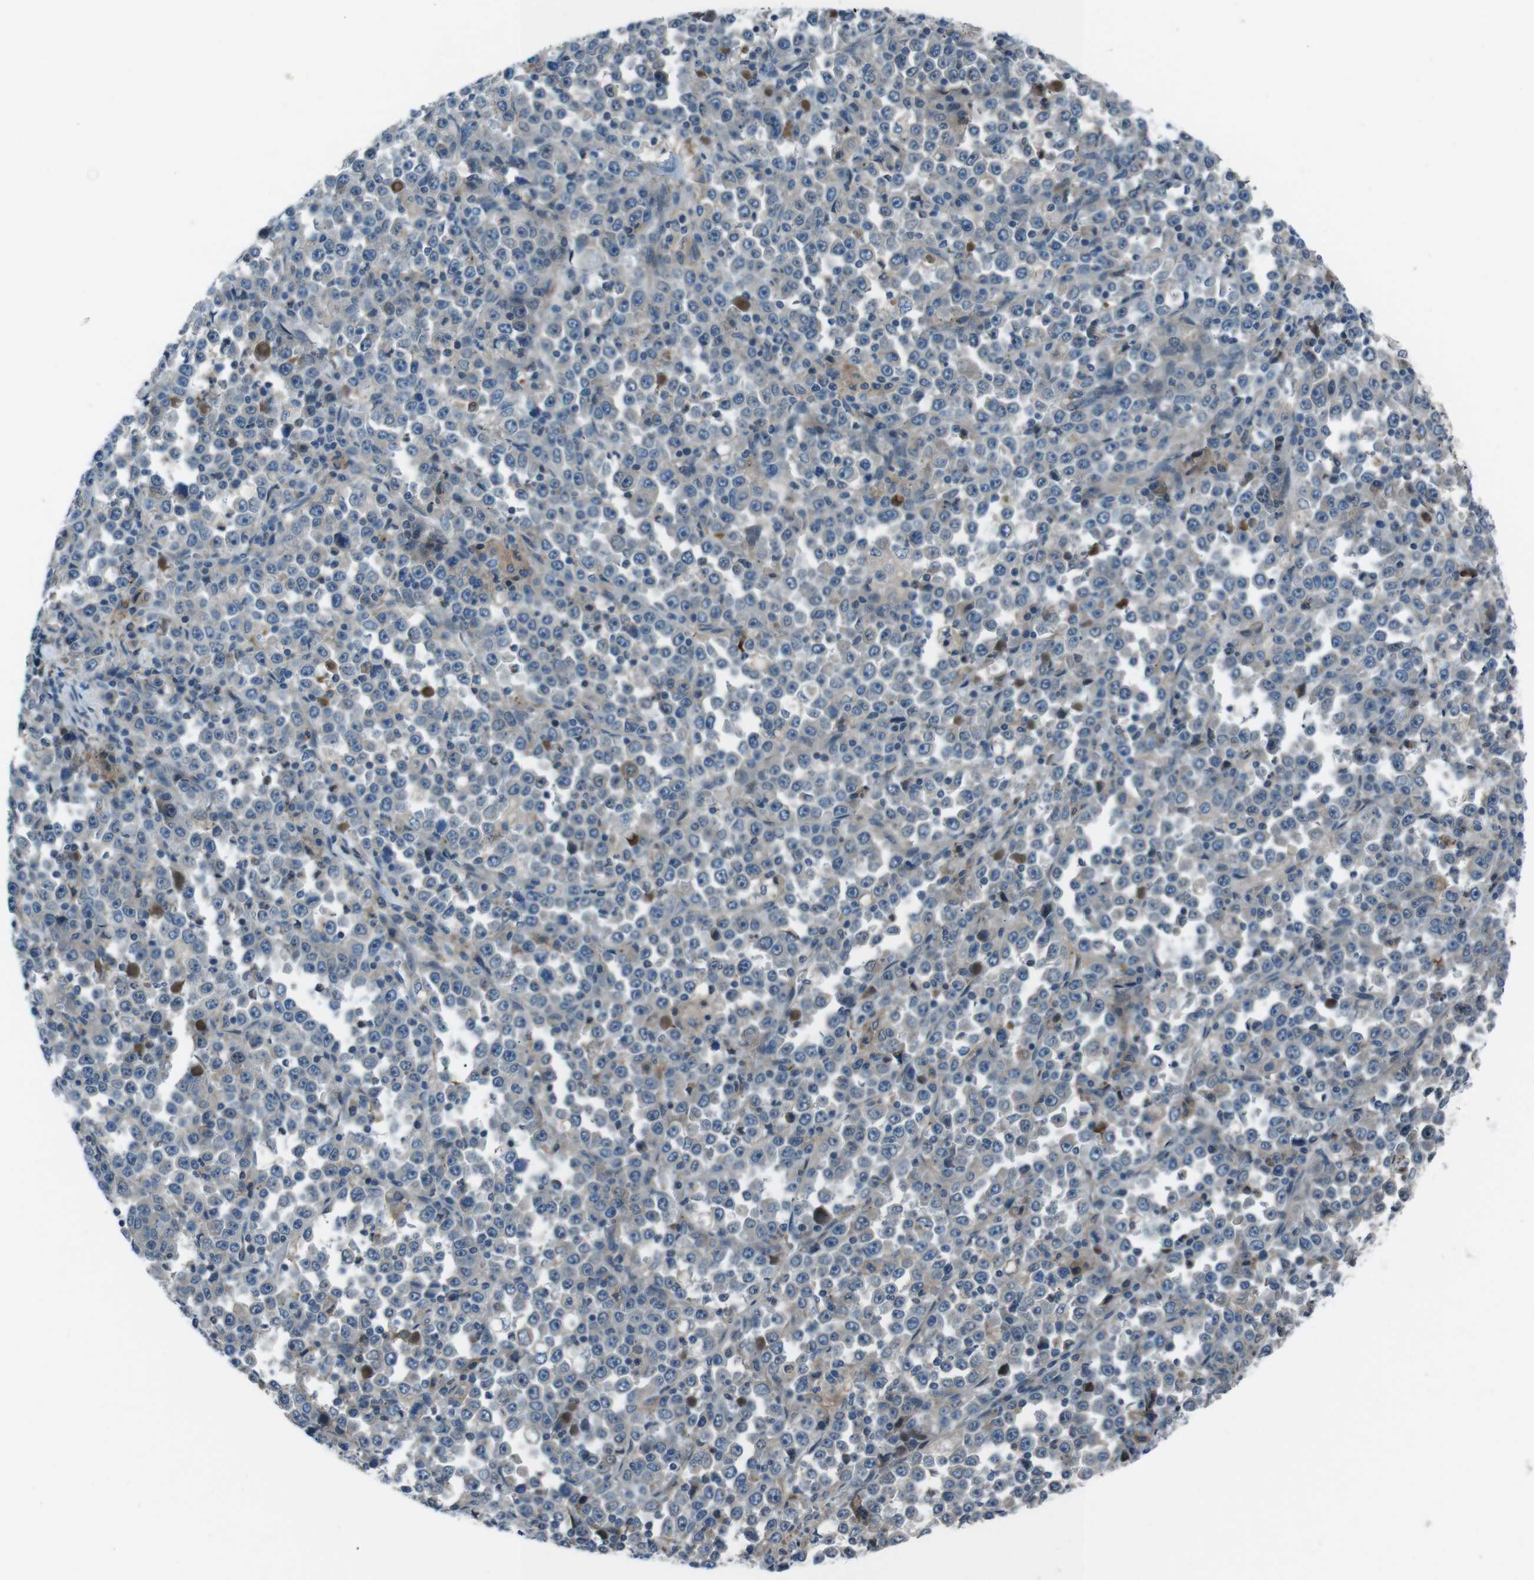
{"staining": {"intensity": "negative", "quantity": "none", "location": "none"}, "tissue": "stomach cancer", "cell_type": "Tumor cells", "image_type": "cancer", "snomed": [{"axis": "morphology", "description": "Normal tissue, NOS"}, {"axis": "morphology", "description": "Adenocarcinoma, NOS"}, {"axis": "topography", "description": "Stomach, upper"}, {"axis": "topography", "description": "Stomach"}], "caption": "Tumor cells show no significant protein expression in adenocarcinoma (stomach).", "gene": "SLC27A4", "patient": {"sex": "male", "age": 59}}